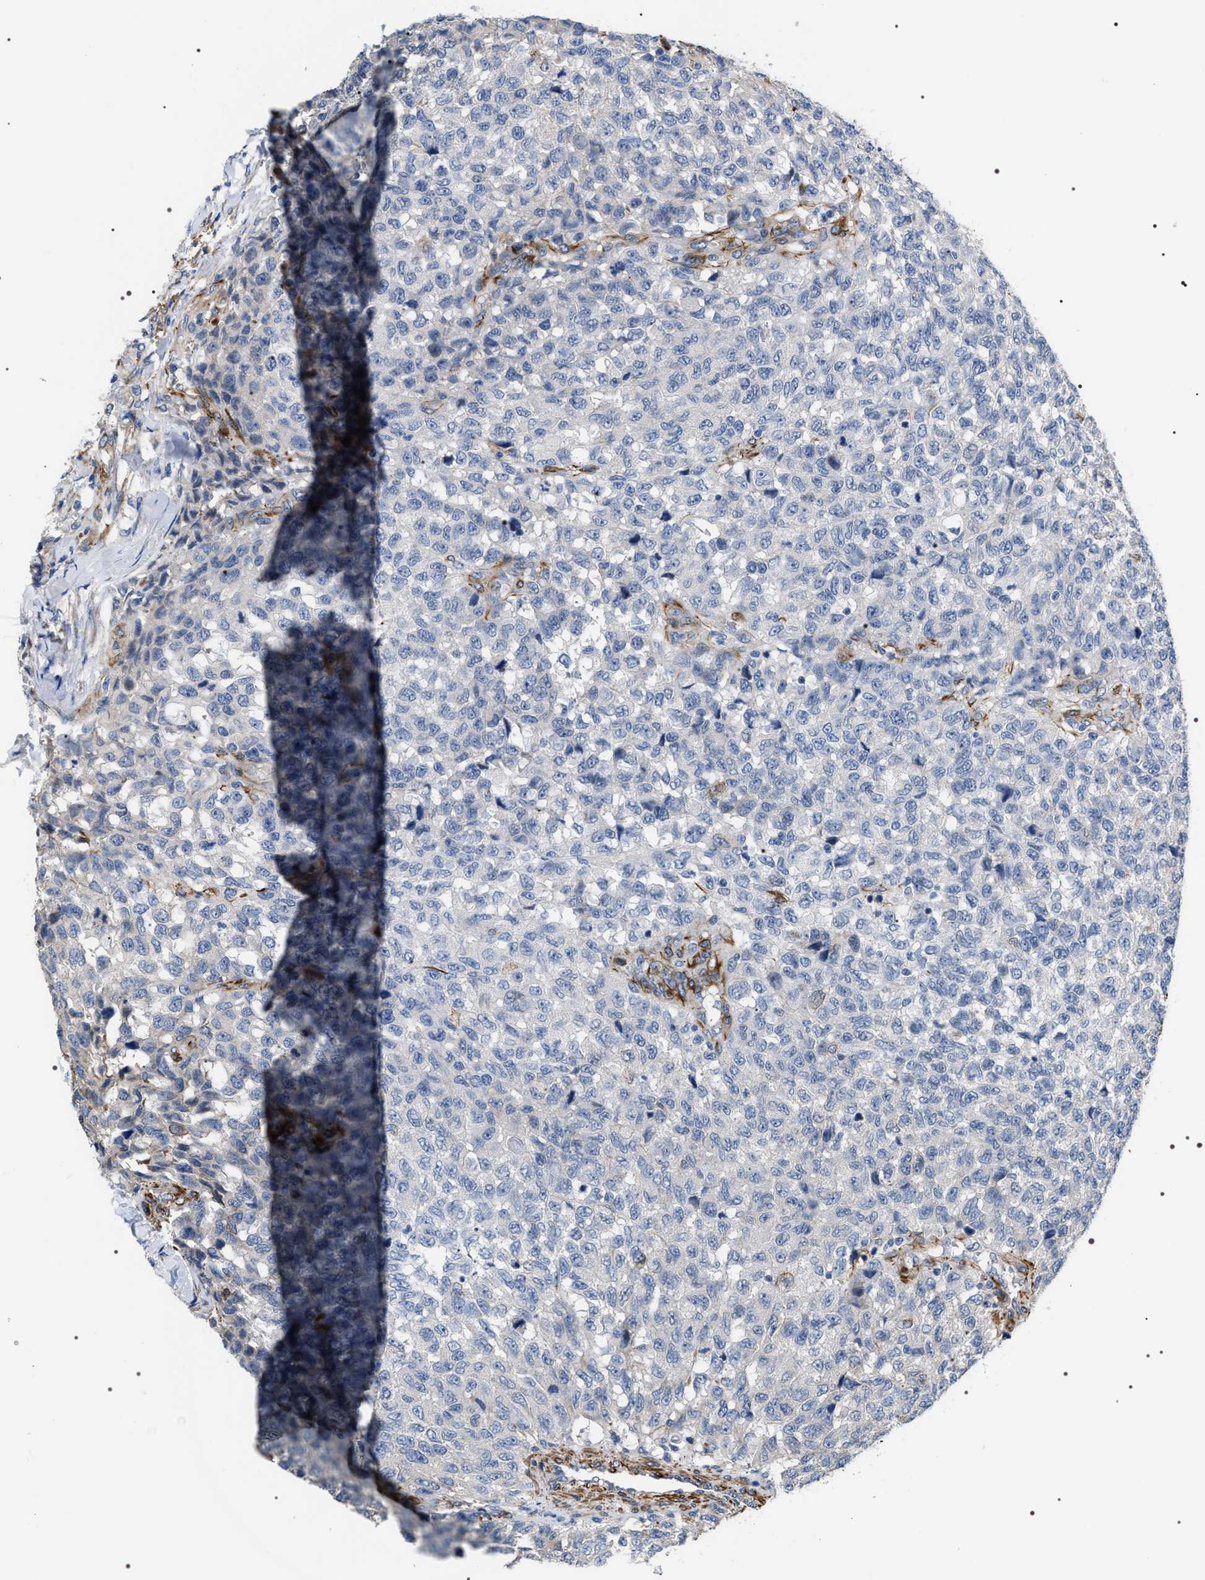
{"staining": {"intensity": "negative", "quantity": "none", "location": "none"}, "tissue": "testis cancer", "cell_type": "Tumor cells", "image_type": "cancer", "snomed": [{"axis": "morphology", "description": "Seminoma, NOS"}, {"axis": "topography", "description": "Testis"}], "caption": "This image is of testis cancer (seminoma) stained with immunohistochemistry to label a protein in brown with the nuclei are counter-stained blue. There is no positivity in tumor cells.", "gene": "PKD1L1", "patient": {"sex": "male", "age": 59}}